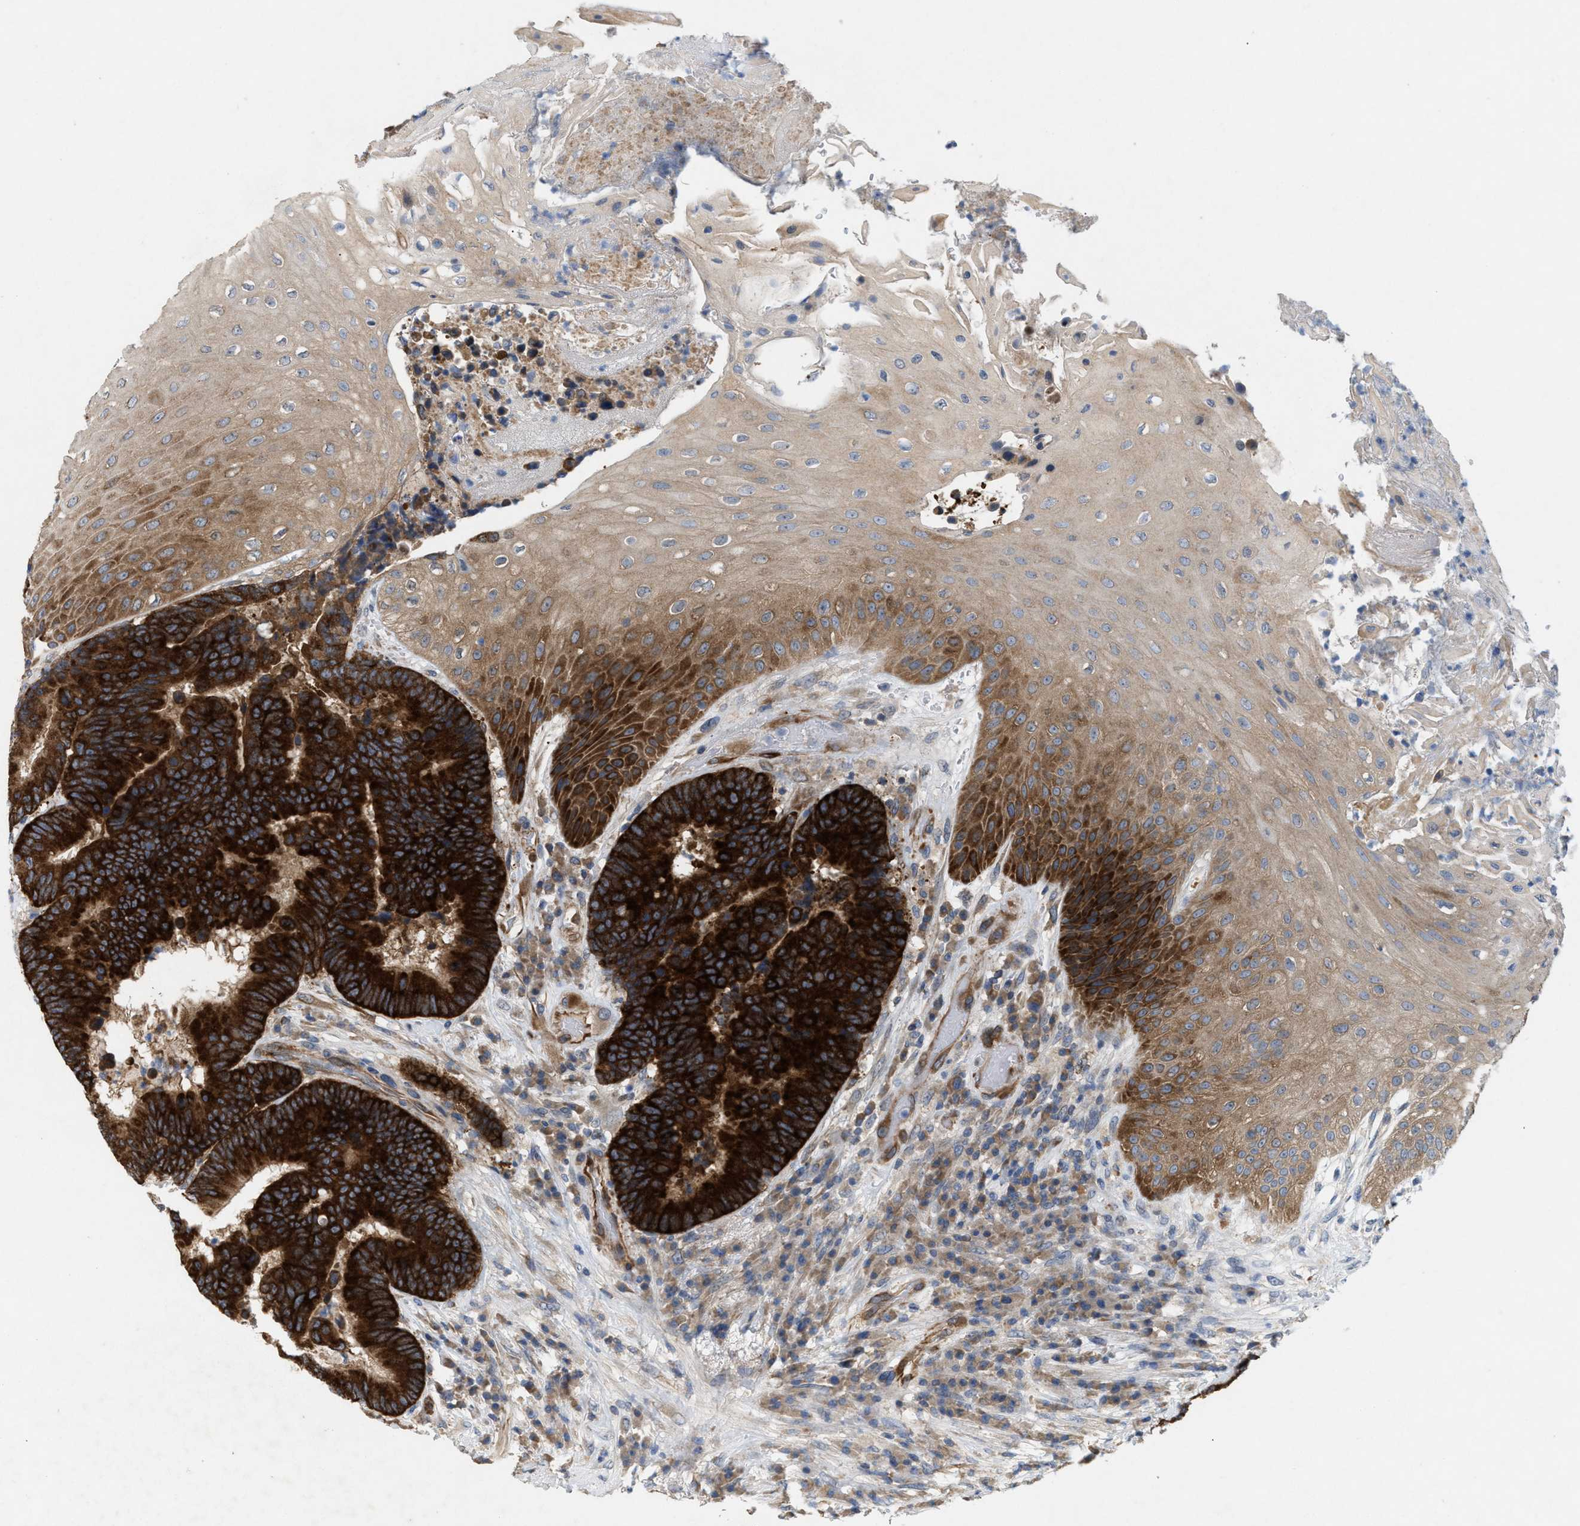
{"staining": {"intensity": "strong", "quantity": ">75%", "location": "cytoplasmic/membranous"}, "tissue": "colorectal cancer", "cell_type": "Tumor cells", "image_type": "cancer", "snomed": [{"axis": "morphology", "description": "Adenocarcinoma, NOS"}, {"axis": "topography", "description": "Rectum"}, {"axis": "topography", "description": "Anal"}], "caption": "Immunohistochemistry (DAB (3,3'-diaminobenzidine)) staining of colorectal cancer (adenocarcinoma) demonstrates strong cytoplasmic/membranous protein staining in about >75% of tumor cells.", "gene": "UBAP2", "patient": {"sex": "female", "age": 89}}